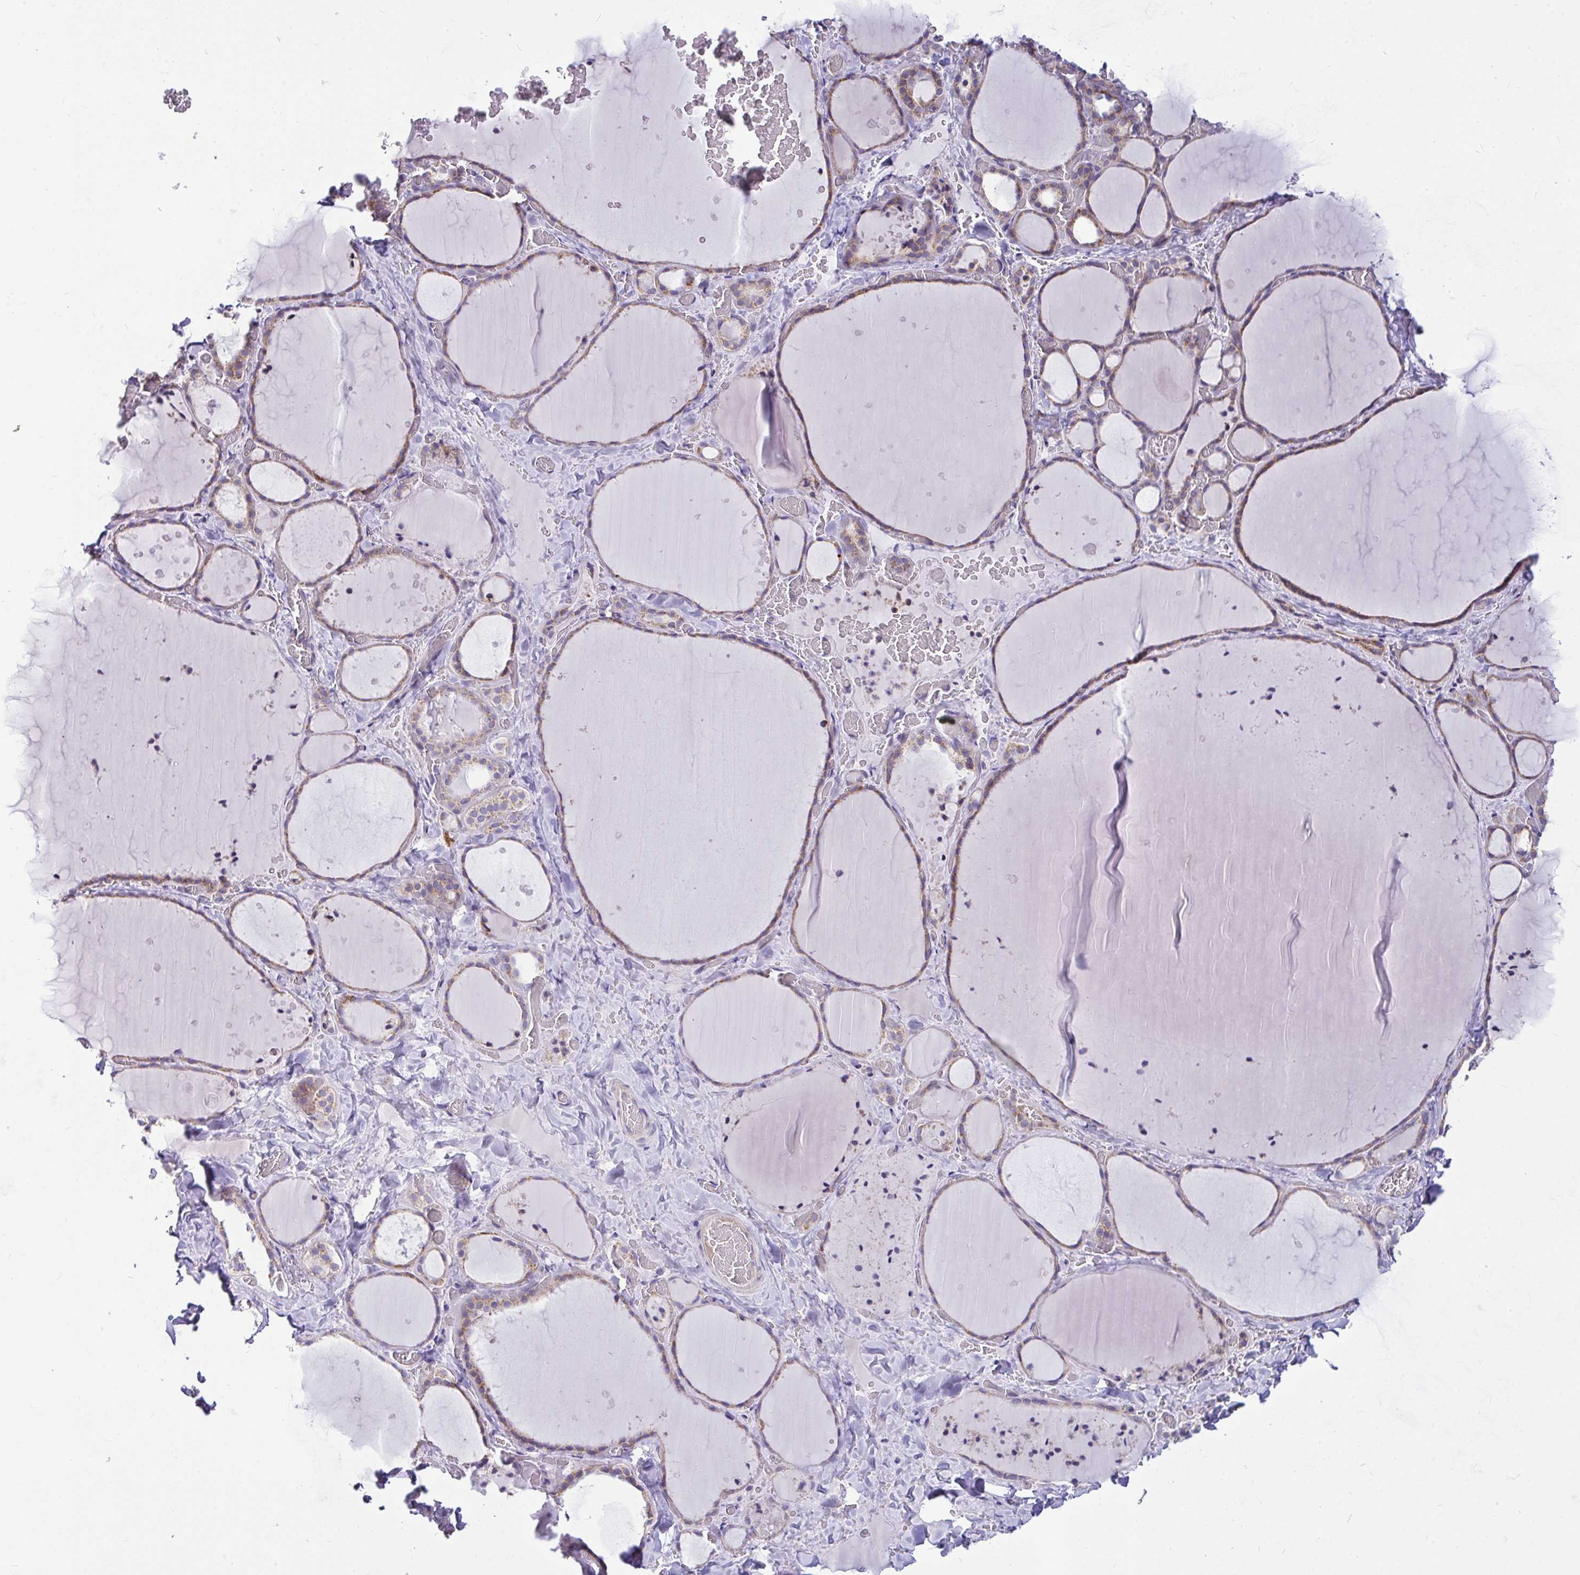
{"staining": {"intensity": "weak", "quantity": "25%-75%", "location": "cytoplasmic/membranous"}, "tissue": "thyroid gland", "cell_type": "Glandular cells", "image_type": "normal", "snomed": [{"axis": "morphology", "description": "Normal tissue, NOS"}, {"axis": "topography", "description": "Thyroid gland"}], "caption": "Unremarkable thyroid gland demonstrates weak cytoplasmic/membranous positivity in approximately 25%-75% of glandular cells, visualized by immunohistochemistry.", "gene": "CEP63", "patient": {"sex": "female", "age": 36}}